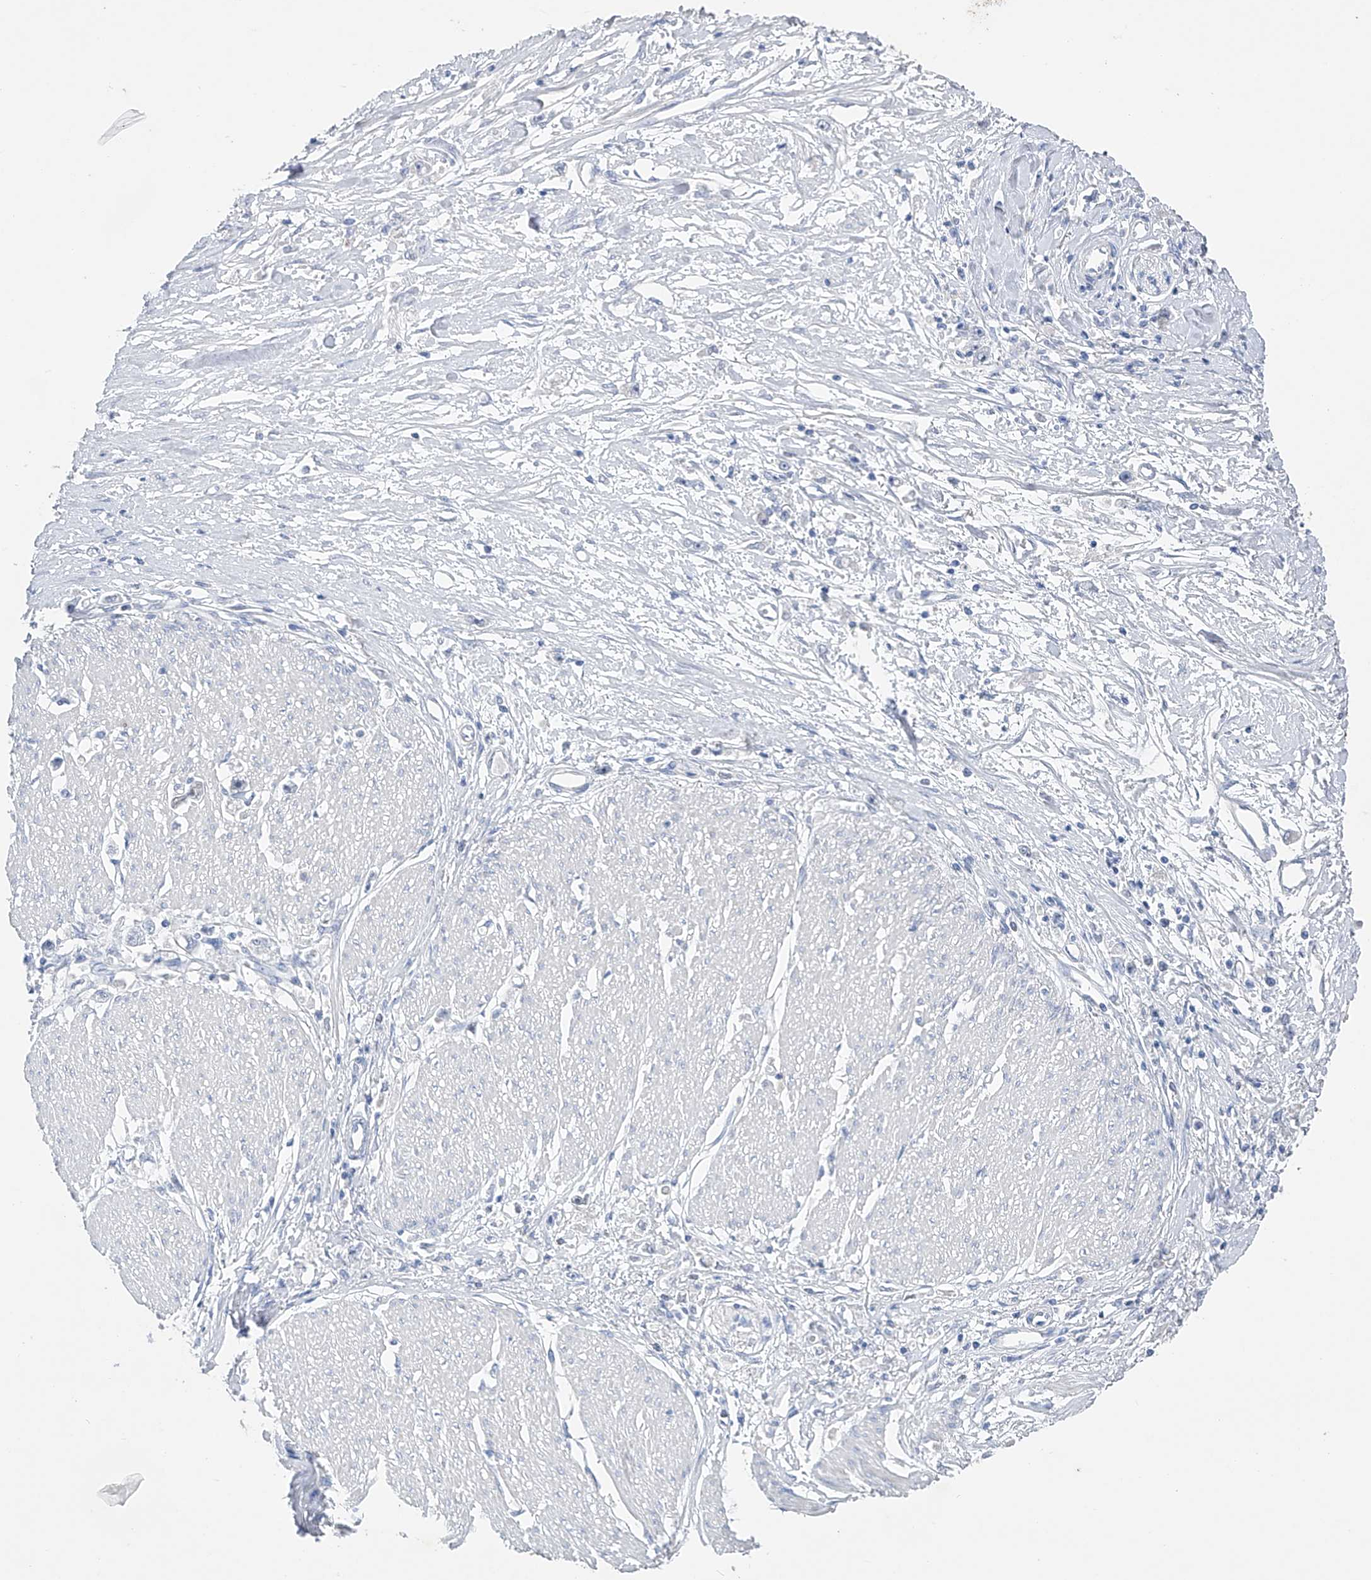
{"staining": {"intensity": "negative", "quantity": "none", "location": "none"}, "tissue": "stomach cancer", "cell_type": "Tumor cells", "image_type": "cancer", "snomed": [{"axis": "morphology", "description": "Adenocarcinoma, NOS"}, {"axis": "topography", "description": "Stomach"}], "caption": "DAB immunohistochemical staining of human stomach cancer displays no significant expression in tumor cells.", "gene": "ADRA1A", "patient": {"sex": "female", "age": 59}}